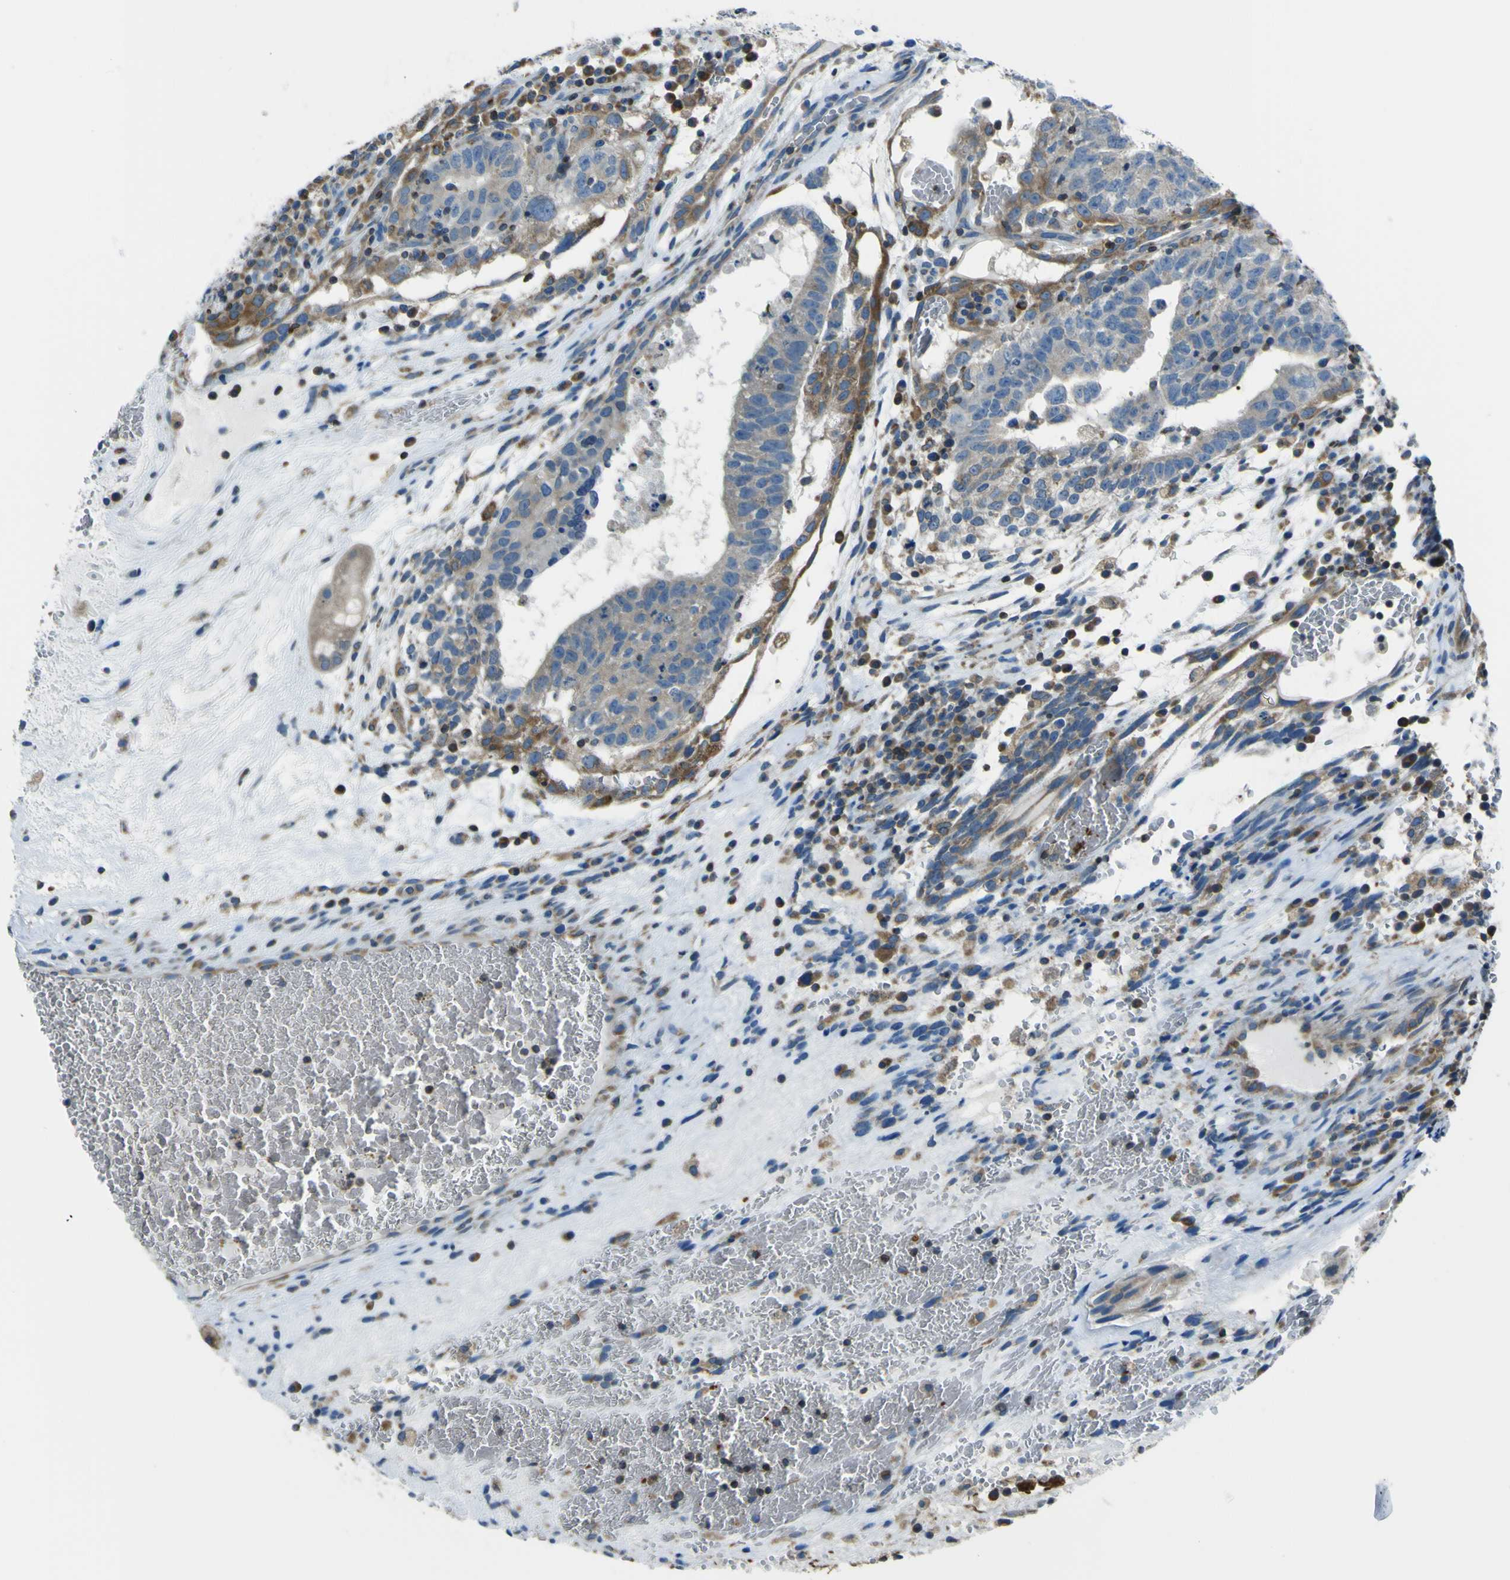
{"staining": {"intensity": "weak", "quantity": ">75%", "location": "cytoplasmic/membranous"}, "tissue": "testis cancer", "cell_type": "Tumor cells", "image_type": "cancer", "snomed": [{"axis": "morphology", "description": "Seminoma, NOS"}, {"axis": "morphology", "description": "Carcinoma, Embryonal, NOS"}, {"axis": "topography", "description": "Testis"}], "caption": "IHC staining of seminoma (testis), which exhibits low levels of weak cytoplasmic/membranous staining in approximately >75% of tumor cells indicating weak cytoplasmic/membranous protein expression. The staining was performed using DAB (brown) for protein detection and nuclei were counterstained in hematoxylin (blue).", "gene": "STIM1", "patient": {"sex": "male", "age": 52}}